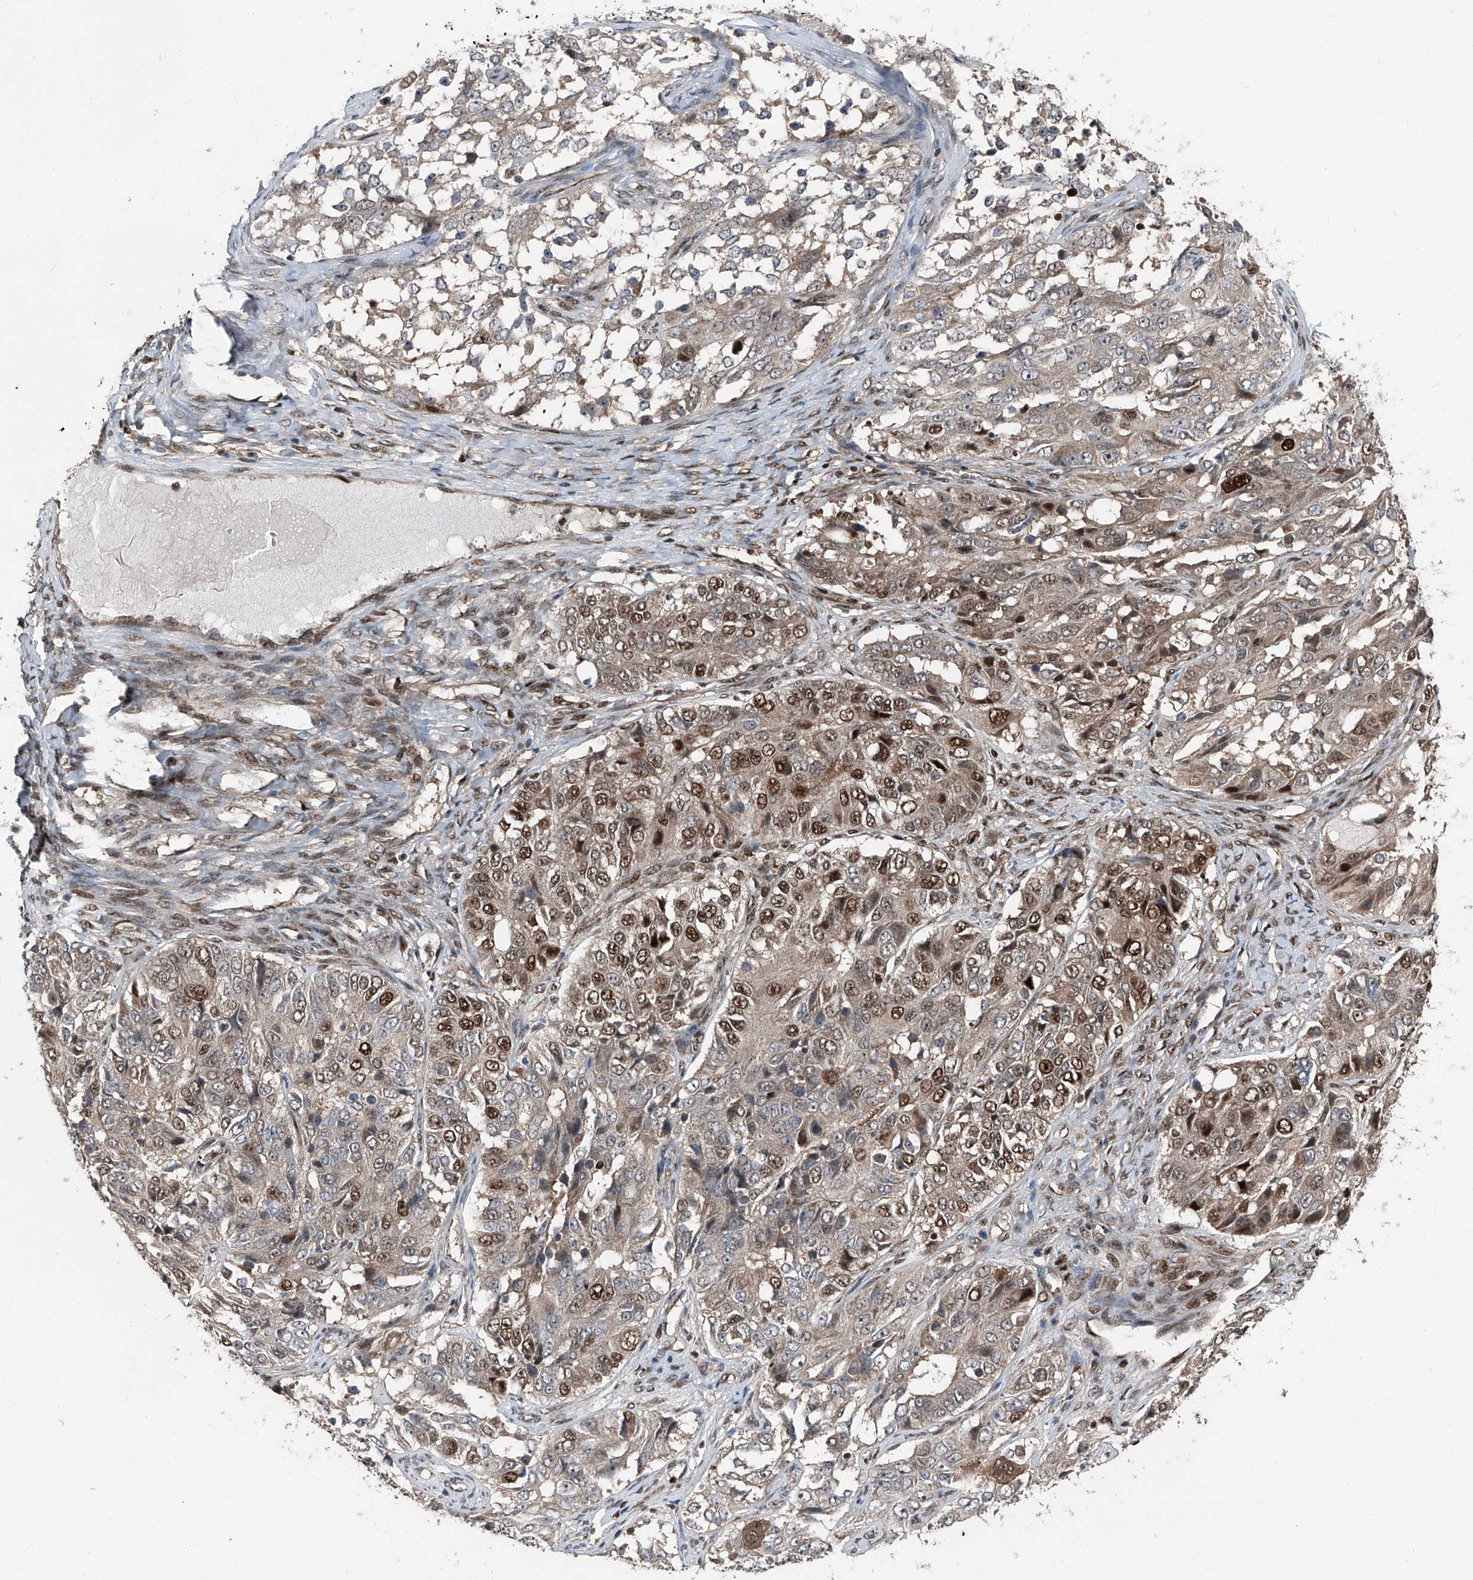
{"staining": {"intensity": "moderate", "quantity": "25%-75%", "location": "nuclear"}, "tissue": "ovarian cancer", "cell_type": "Tumor cells", "image_type": "cancer", "snomed": [{"axis": "morphology", "description": "Carcinoma, endometroid"}, {"axis": "topography", "description": "Ovary"}], "caption": "This histopathology image displays immunohistochemistry (IHC) staining of human endometroid carcinoma (ovarian), with medium moderate nuclear expression in about 25%-75% of tumor cells.", "gene": "FKBP5", "patient": {"sex": "female", "age": 51}}